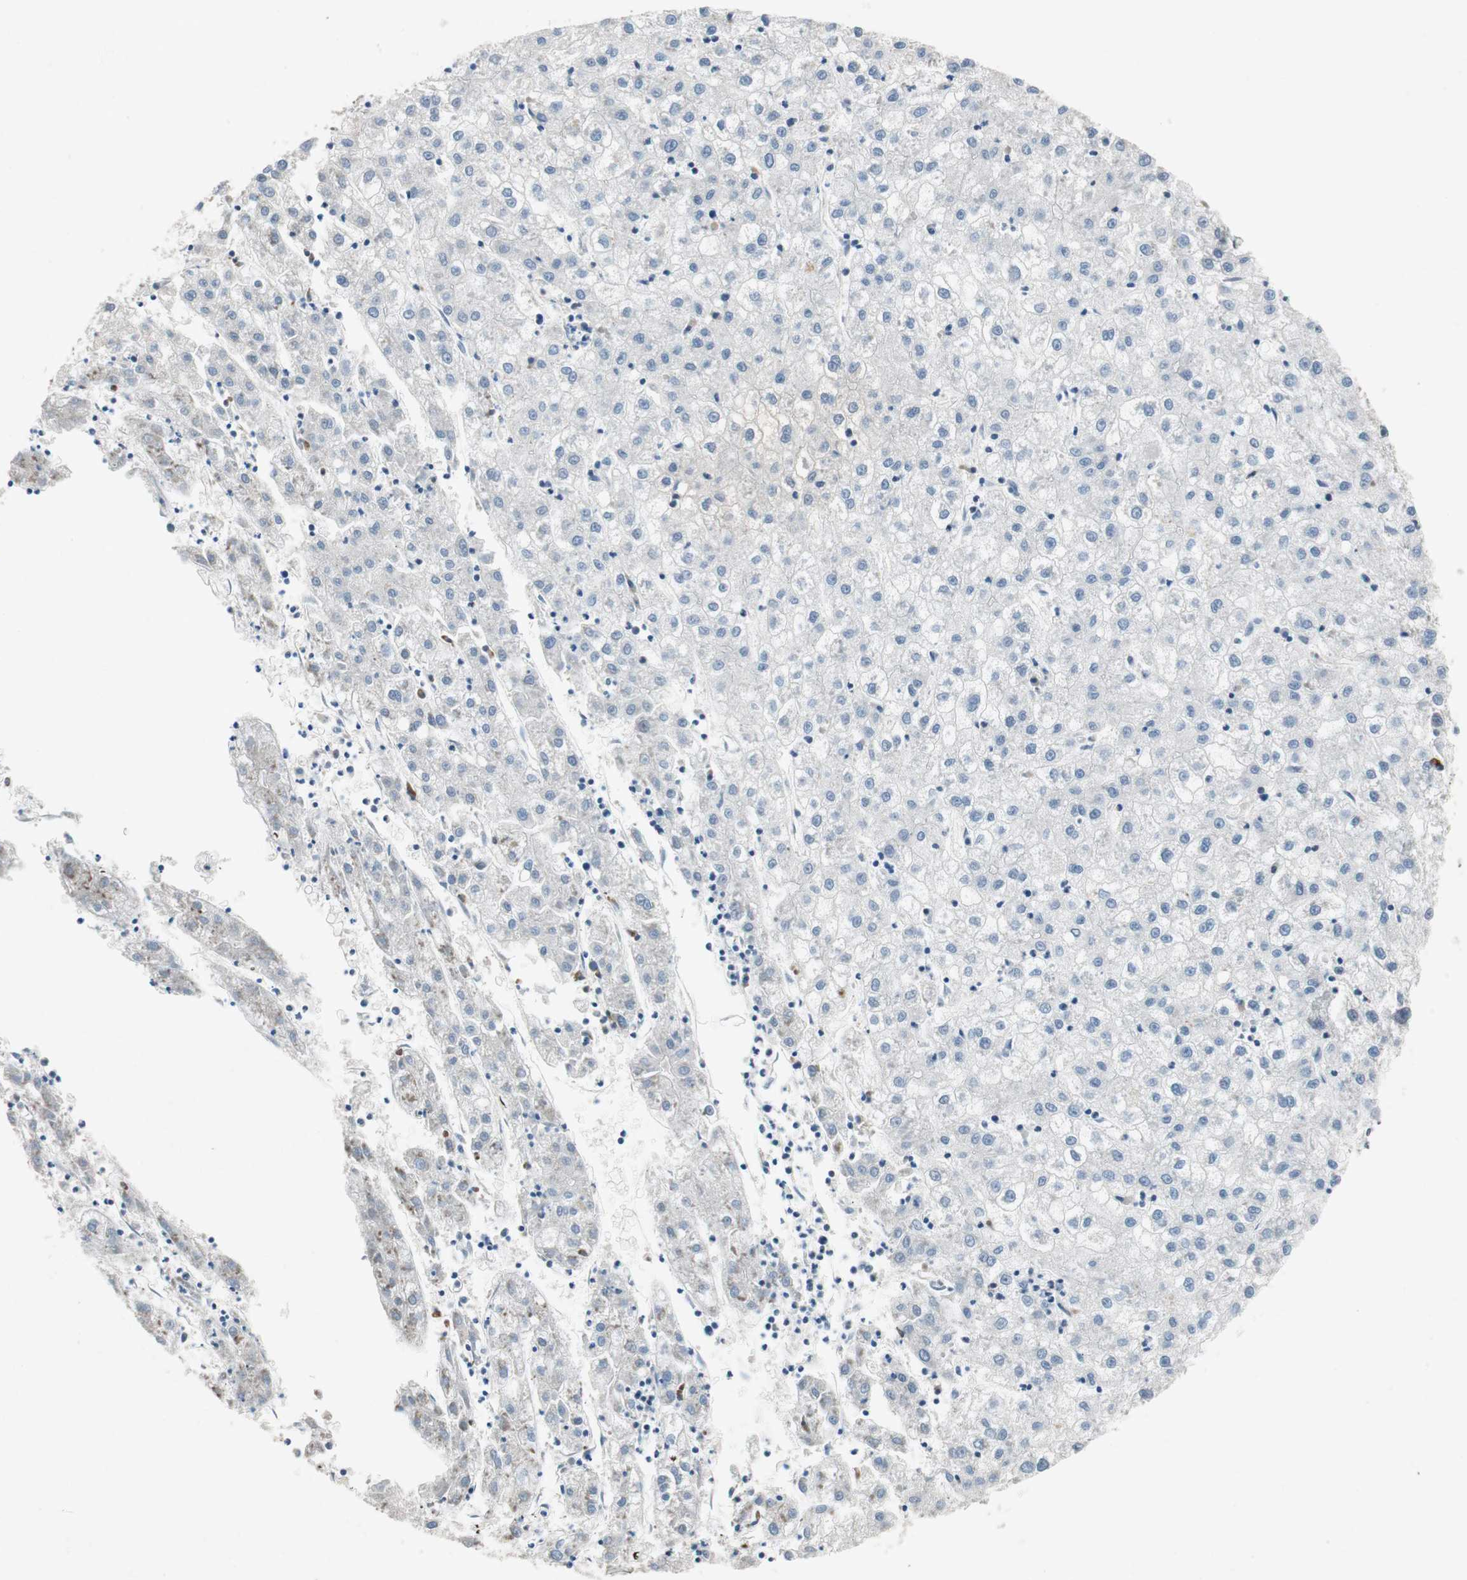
{"staining": {"intensity": "negative", "quantity": "none", "location": "none"}, "tissue": "liver cancer", "cell_type": "Tumor cells", "image_type": "cancer", "snomed": [{"axis": "morphology", "description": "Carcinoma, Hepatocellular, NOS"}, {"axis": "topography", "description": "Liver"}], "caption": "Photomicrograph shows no significant protein expression in tumor cells of liver cancer.", "gene": "NCBP3", "patient": {"sex": "male", "age": 72}}